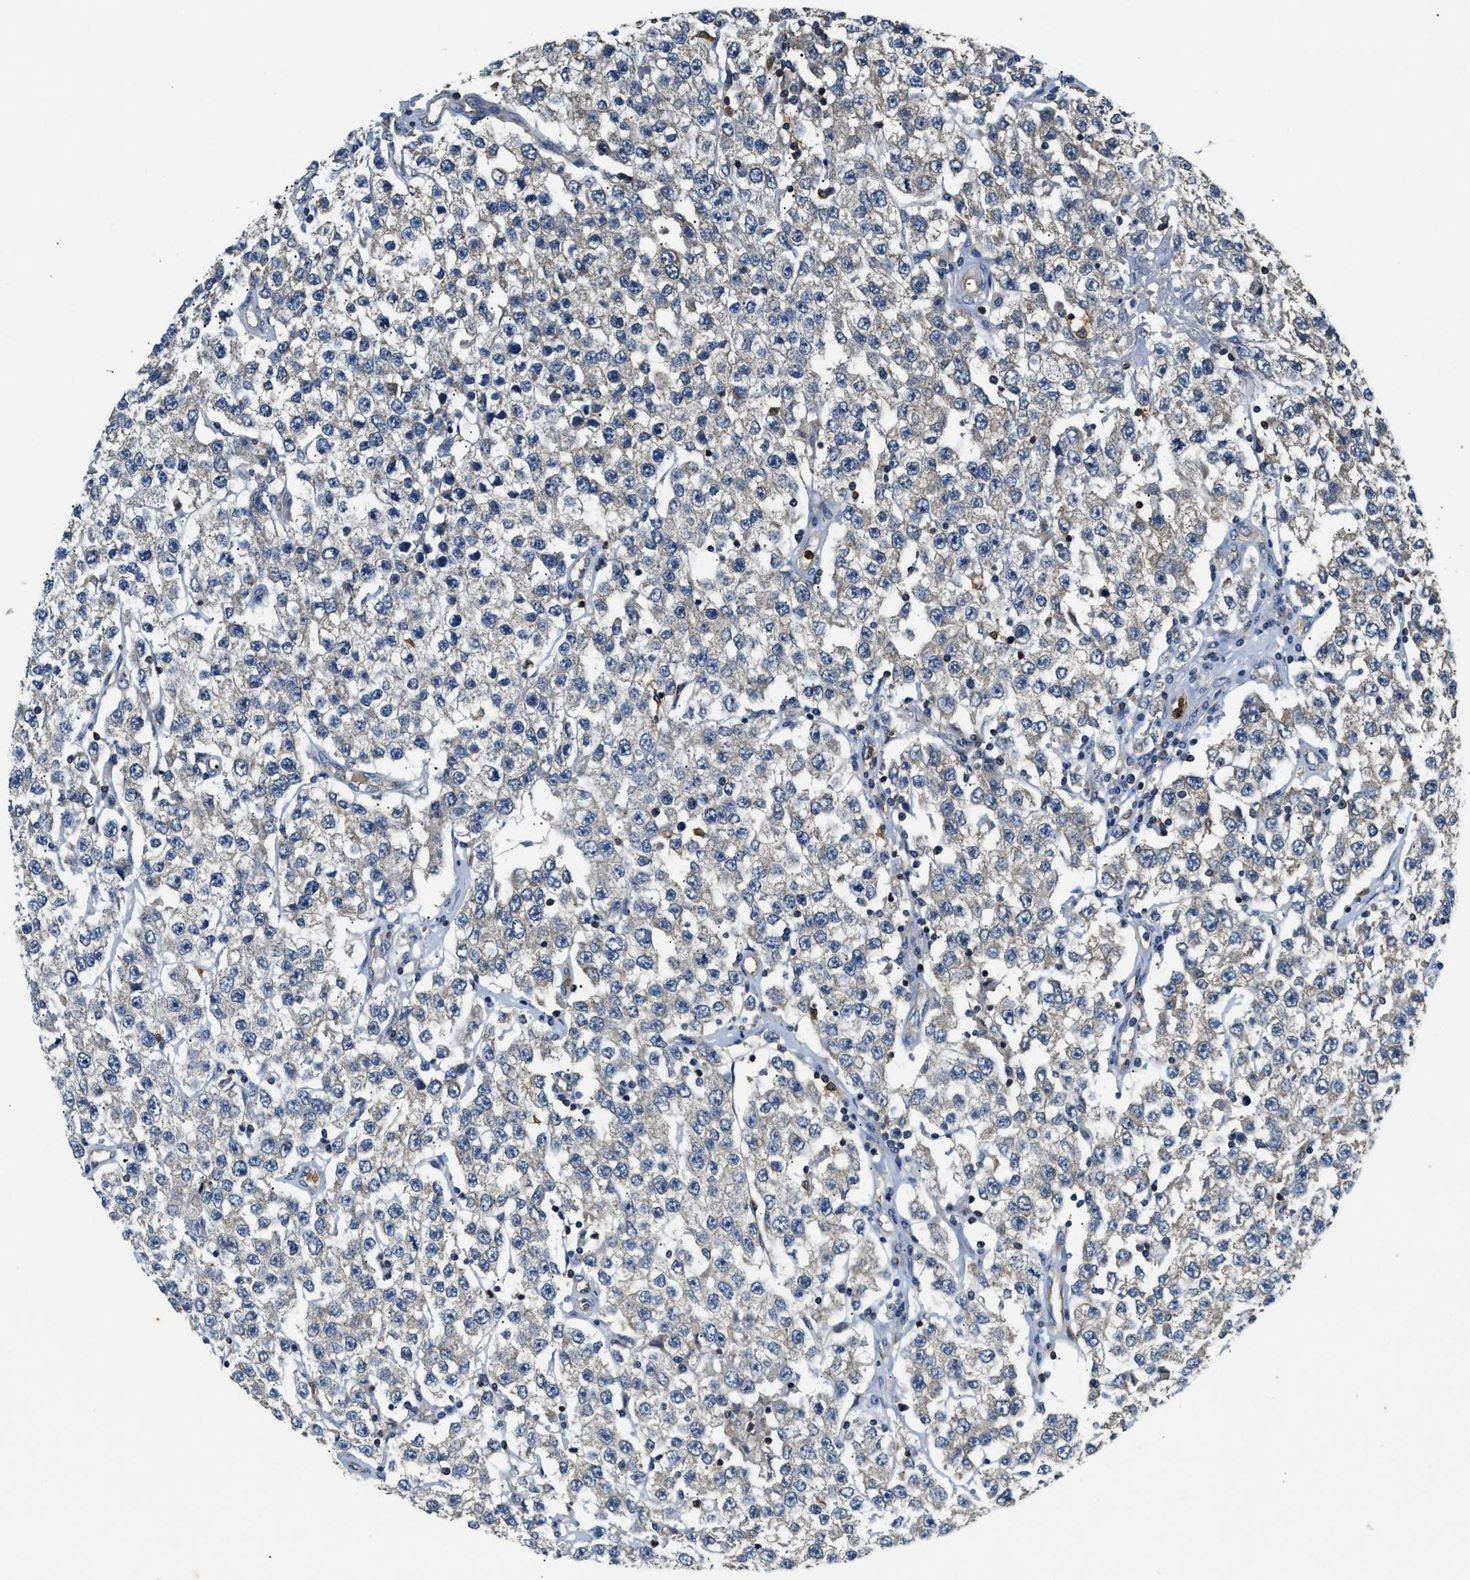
{"staining": {"intensity": "weak", "quantity": "25%-75%", "location": "cytoplasmic/membranous"}, "tissue": "testis cancer", "cell_type": "Tumor cells", "image_type": "cancer", "snomed": [{"axis": "morphology", "description": "Seminoma, NOS"}, {"axis": "topography", "description": "Testis"}], "caption": "Human testis cancer (seminoma) stained with a protein marker exhibits weak staining in tumor cells.", "gene": "CHUK", "patient": {"sex": "male", "age": 52}}